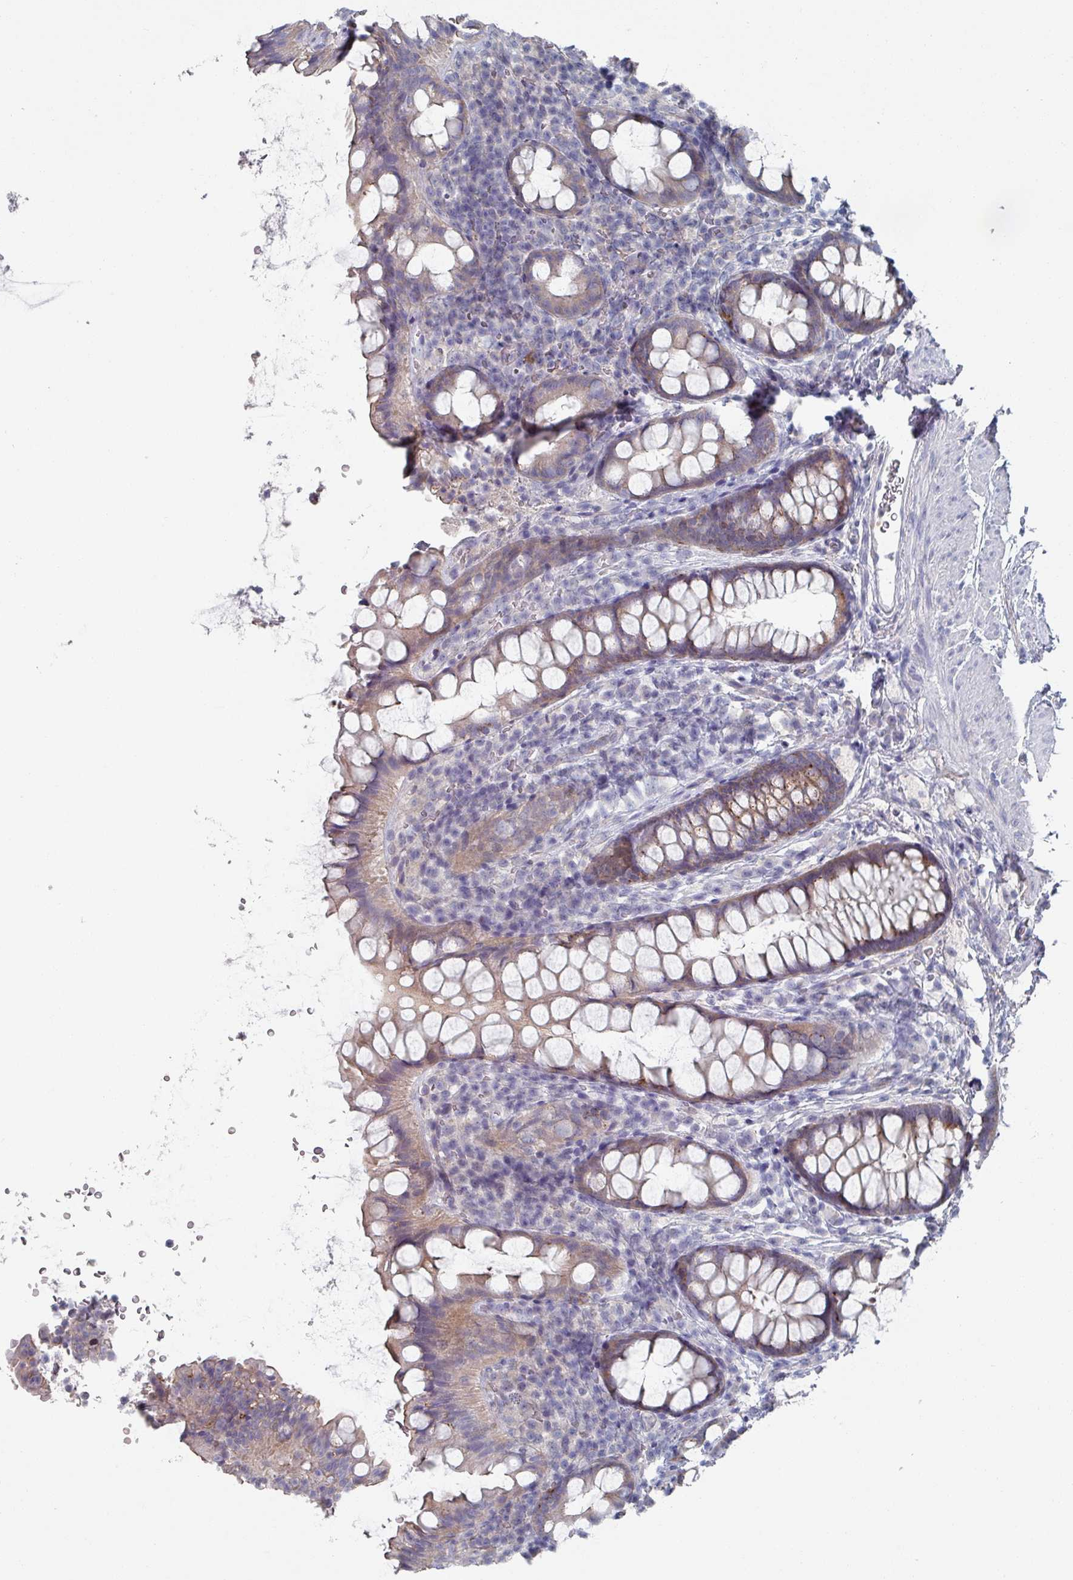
{"staining": {"intensity": "moderate", "quantity": "25%-75%", "location": "cytoplasmic/membranous"}, "tissue": "rectum", "cell_type": "Glandular cells", "image_type": "normal", "snomed": [{"axis": "morphology", "description": "Normal tissue, NOS"}, {"axis": "topography", "description": "Rectum"}, {"axis": "topography", "description": "Peripheral nerve tissue"}], "caption": "The histopathology image demonstrates immunohistochemical staining of unremarkable rectum. There is moderate cytoplasmic/membranous staining is appreciated in about 25%-75% of glandular cells. The protein is stained brown, and the nuclei are stained in blue (DAB IHC with brightfield microscopy, high magnification).", "gene": "EFL1", "patient": {"sex": "female", "age": 69}}